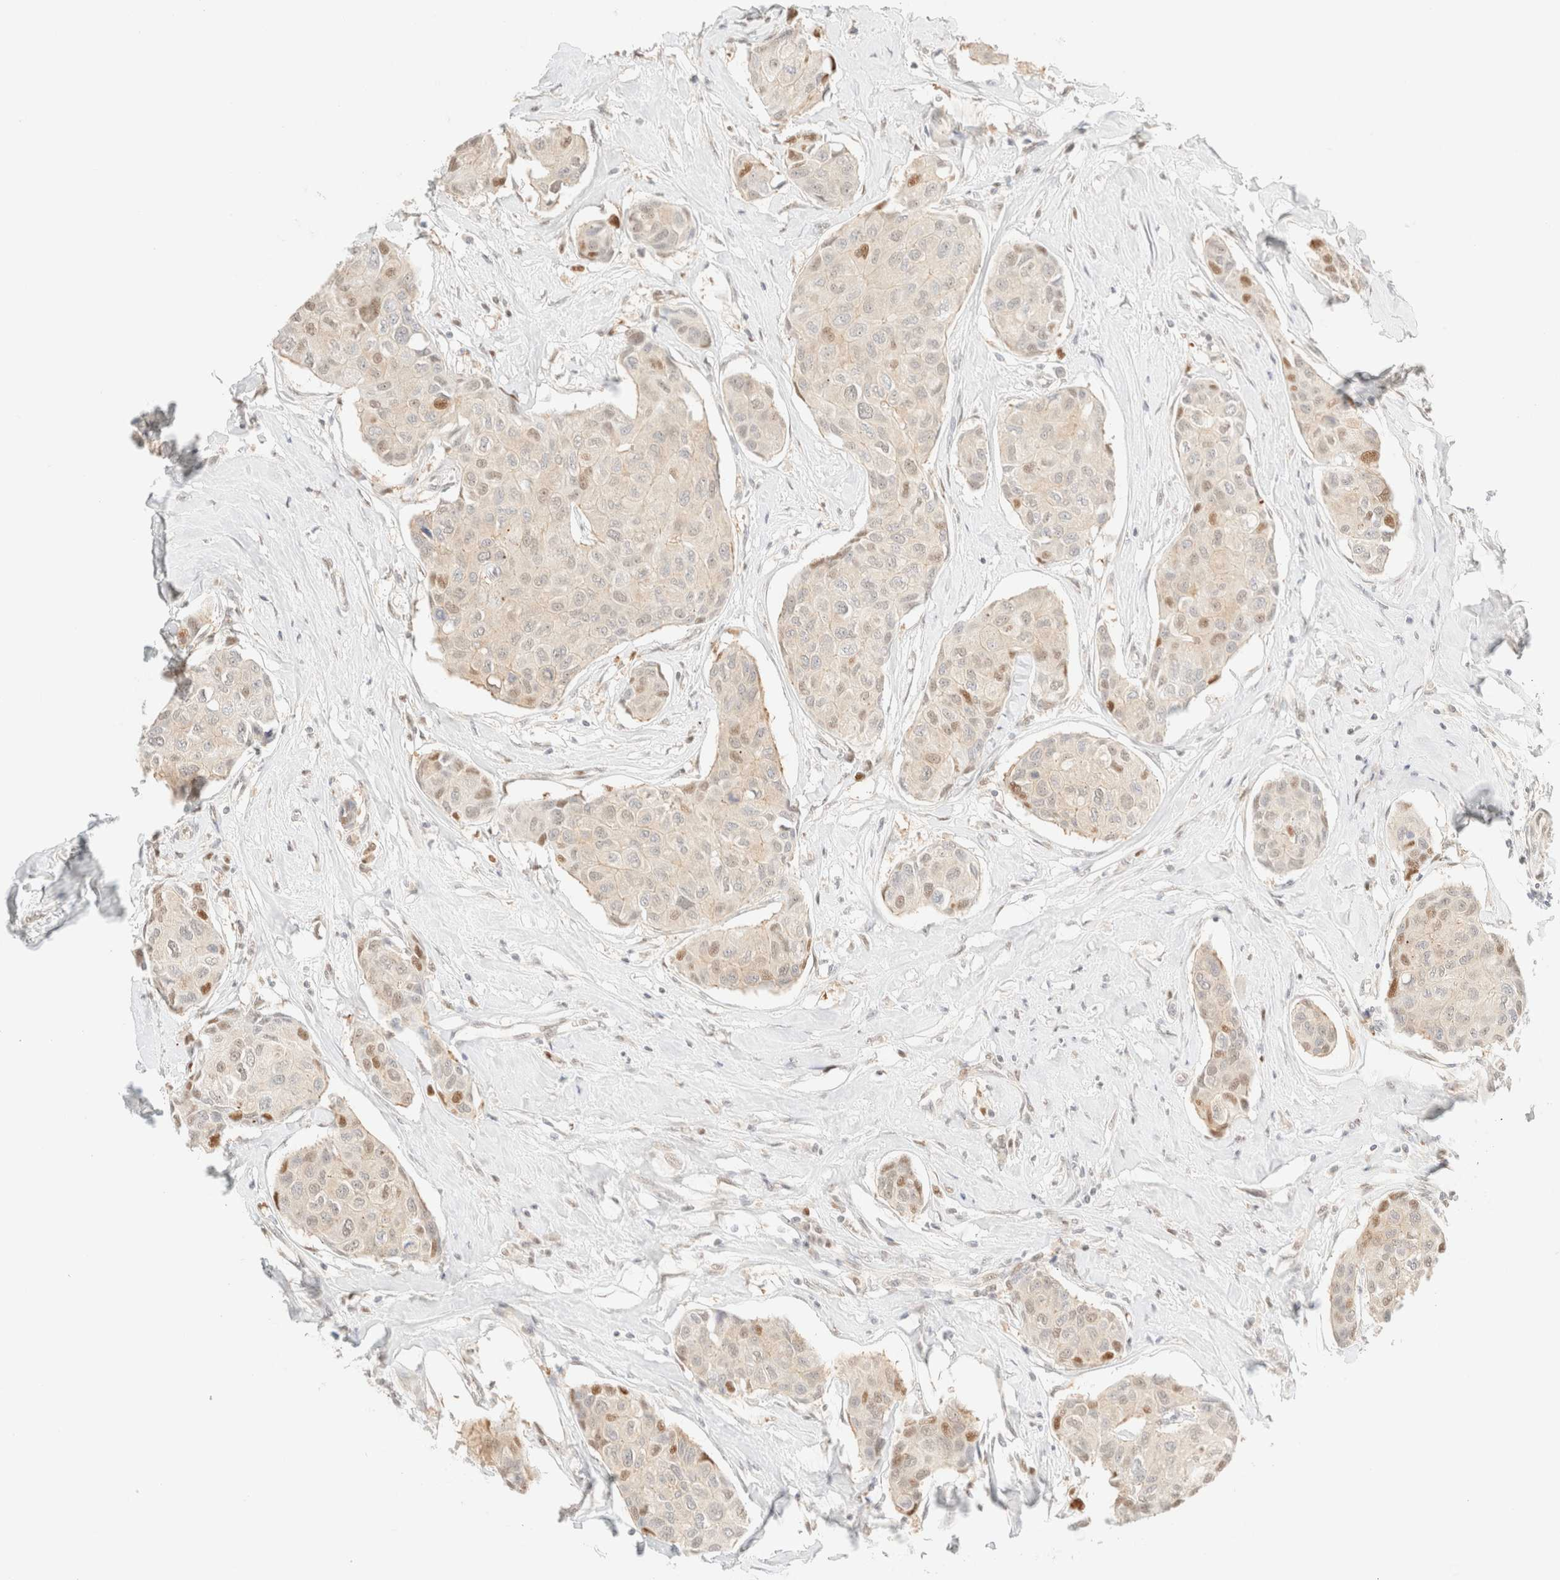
{"staining": {"intensity": "moderate", "quantity": "<25%", "location": "nuclear"}, "tissue": "breast cancer", "cell_type": "Tumor cells", "image_type": "cancer", "snomed": [{"axis": "morphology", "description": "Duct carcinoma"}, {"axis": "topography", "description": "Breast"}], "caption": "Immunohistochemistry (DAB (3,3'-diaminobenzidine)) staining of human invasive ductal carcinoma (breast) shows moderate nuclear protein staining in about <25% of tumor cells. (DAB IHC, brown staining for protein, blue staining for nuclei).", "gene": "TSR1", "patient": {"sex": "female", "age": 80}}